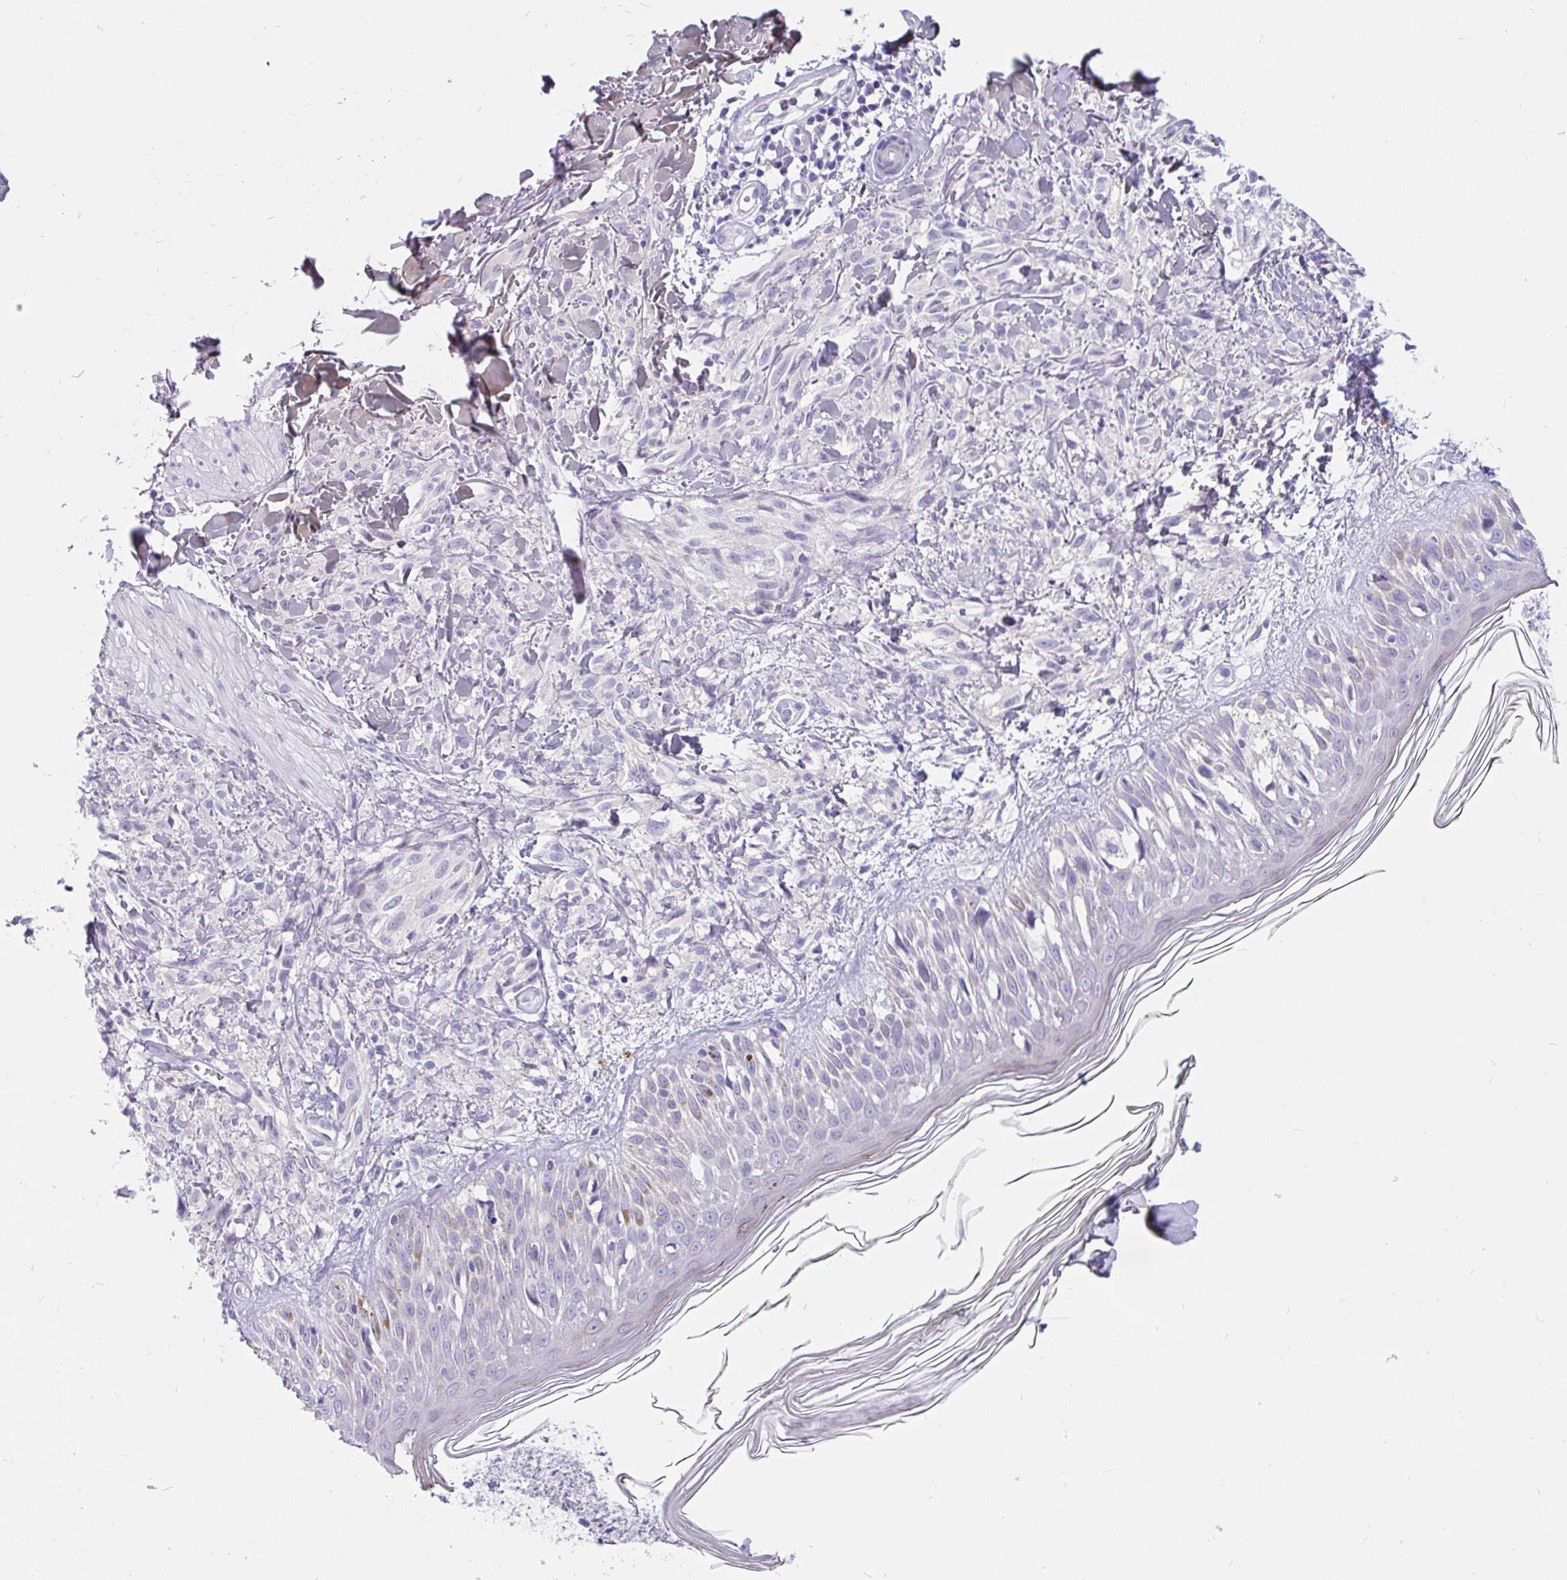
{"staining": {"intensity": "negative", "quantity": "none", "location": "none"}, "tissue": "melanoma", "cell_type": "Tumor cells", "image_type": "cancer", "snomed": [{"axis": "morphology", "description": "Malignant melanoma, NOS"}, {"axis": "topography", "description": "Skin of forearm"}], "caption": "Image shows no protein expression in tumor cells of malignant melanoma tissue. The staining is performed using DAB brown chromogen with nuclei counter-stained in using hematoxylin.", "gene": "KIAA2013", "patient": {"sex": "female", "age": 65}}